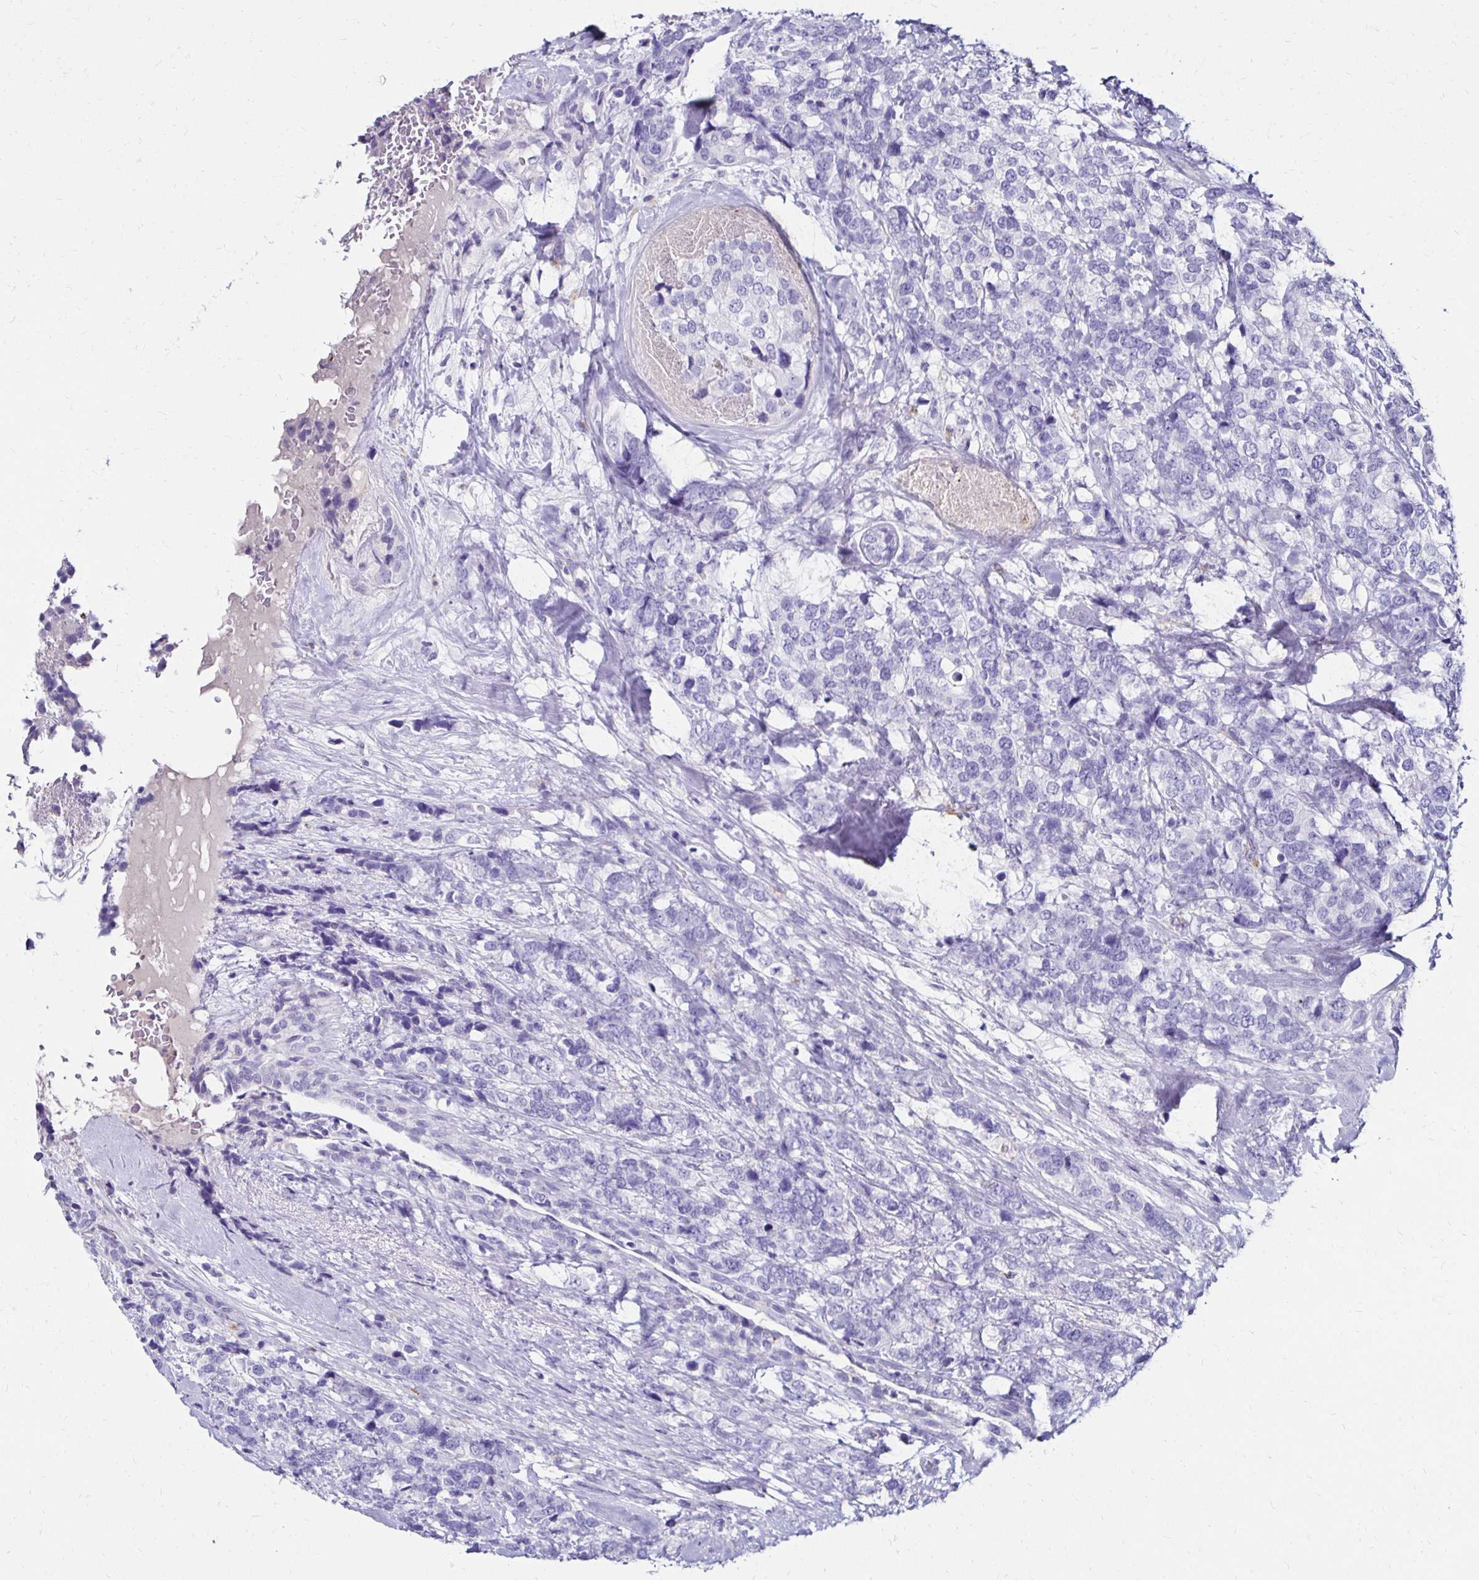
{"staining": {"intensity": "negative", "quantity": "none", "location": "none"}, "tissue": "breast cancer", "cell_type": "Tumor cells", "image_type": "cancer", "snomed": [{"axis": "morphology", "description": "Lobular carcinoma"}, {"axis": "topography", "description": "Breast"}], "caption": "High magnification brightfield microscopy of lobular carcinoma (breast) stained with DAB (brown) and counterstained with hematoxylin (blue): tumor cells show no significant positivity. (DAB IHC, high magnification).", "gene": "KCNT1", "patient": {"sex": "female", "age": 59}}